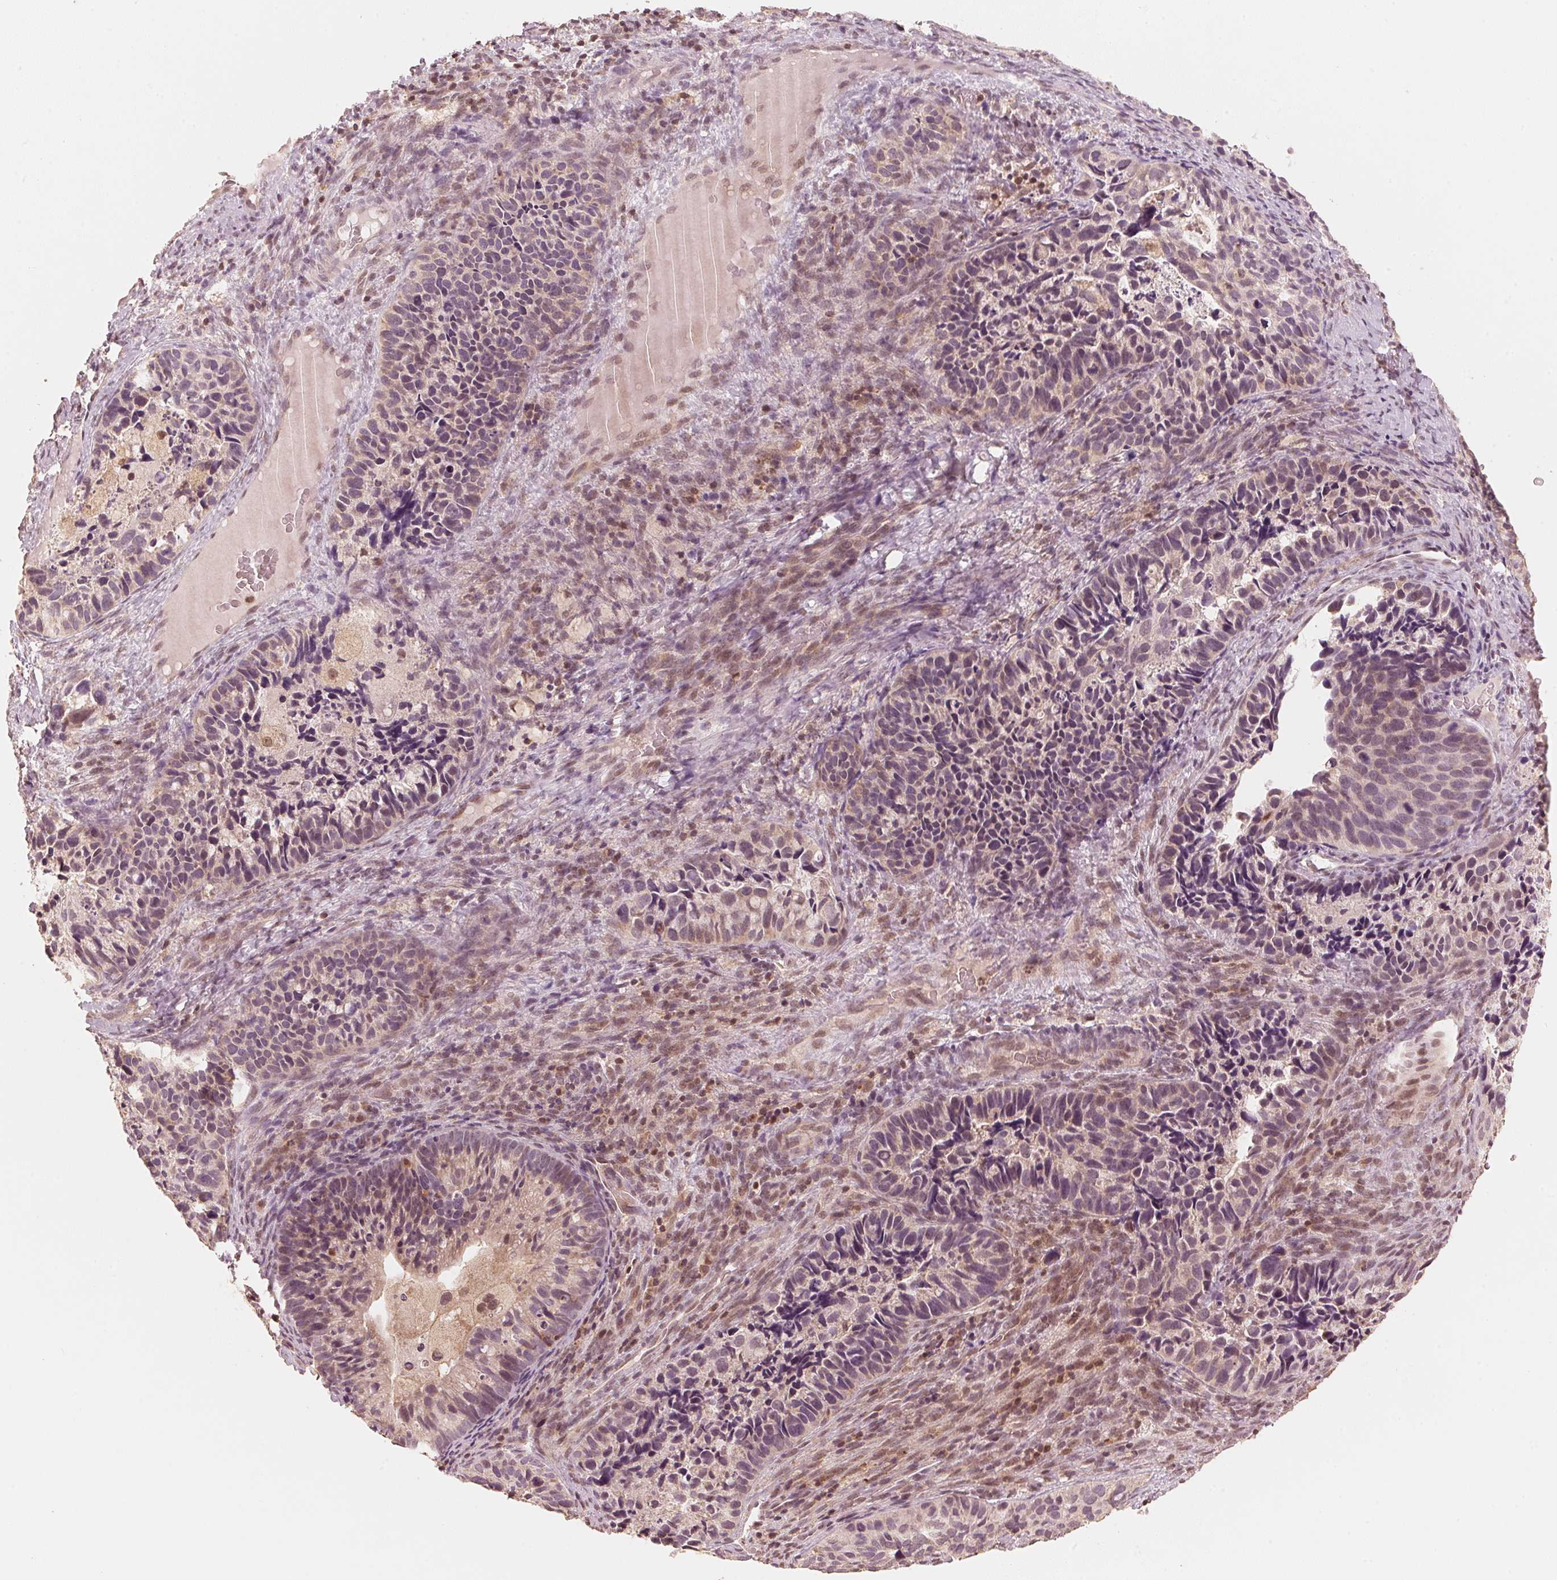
{"staining": {"intensity": "weak", "quantity": "25%-75%", "location": "cytoplasmic/membranous"}, "tissue": "cervical cancer", "cell_type": "Tumor cells", "image_type": "cancer", "snomed": [{"axis": "morphology", "description": "Squamous cell carcinoma, NOS"}, {"axis": "topography", "description": "Cervix"}], "caption": "Immunohistochemistry (IHC) (DAB) staining of human squamous cell carcinoma (cervical) shows weak cytoplasmic/membranous protein staining in about 25%-75% of tumor cells.", "gene": "C2orf73", "patient": {"sex": "female", "age": 38}}